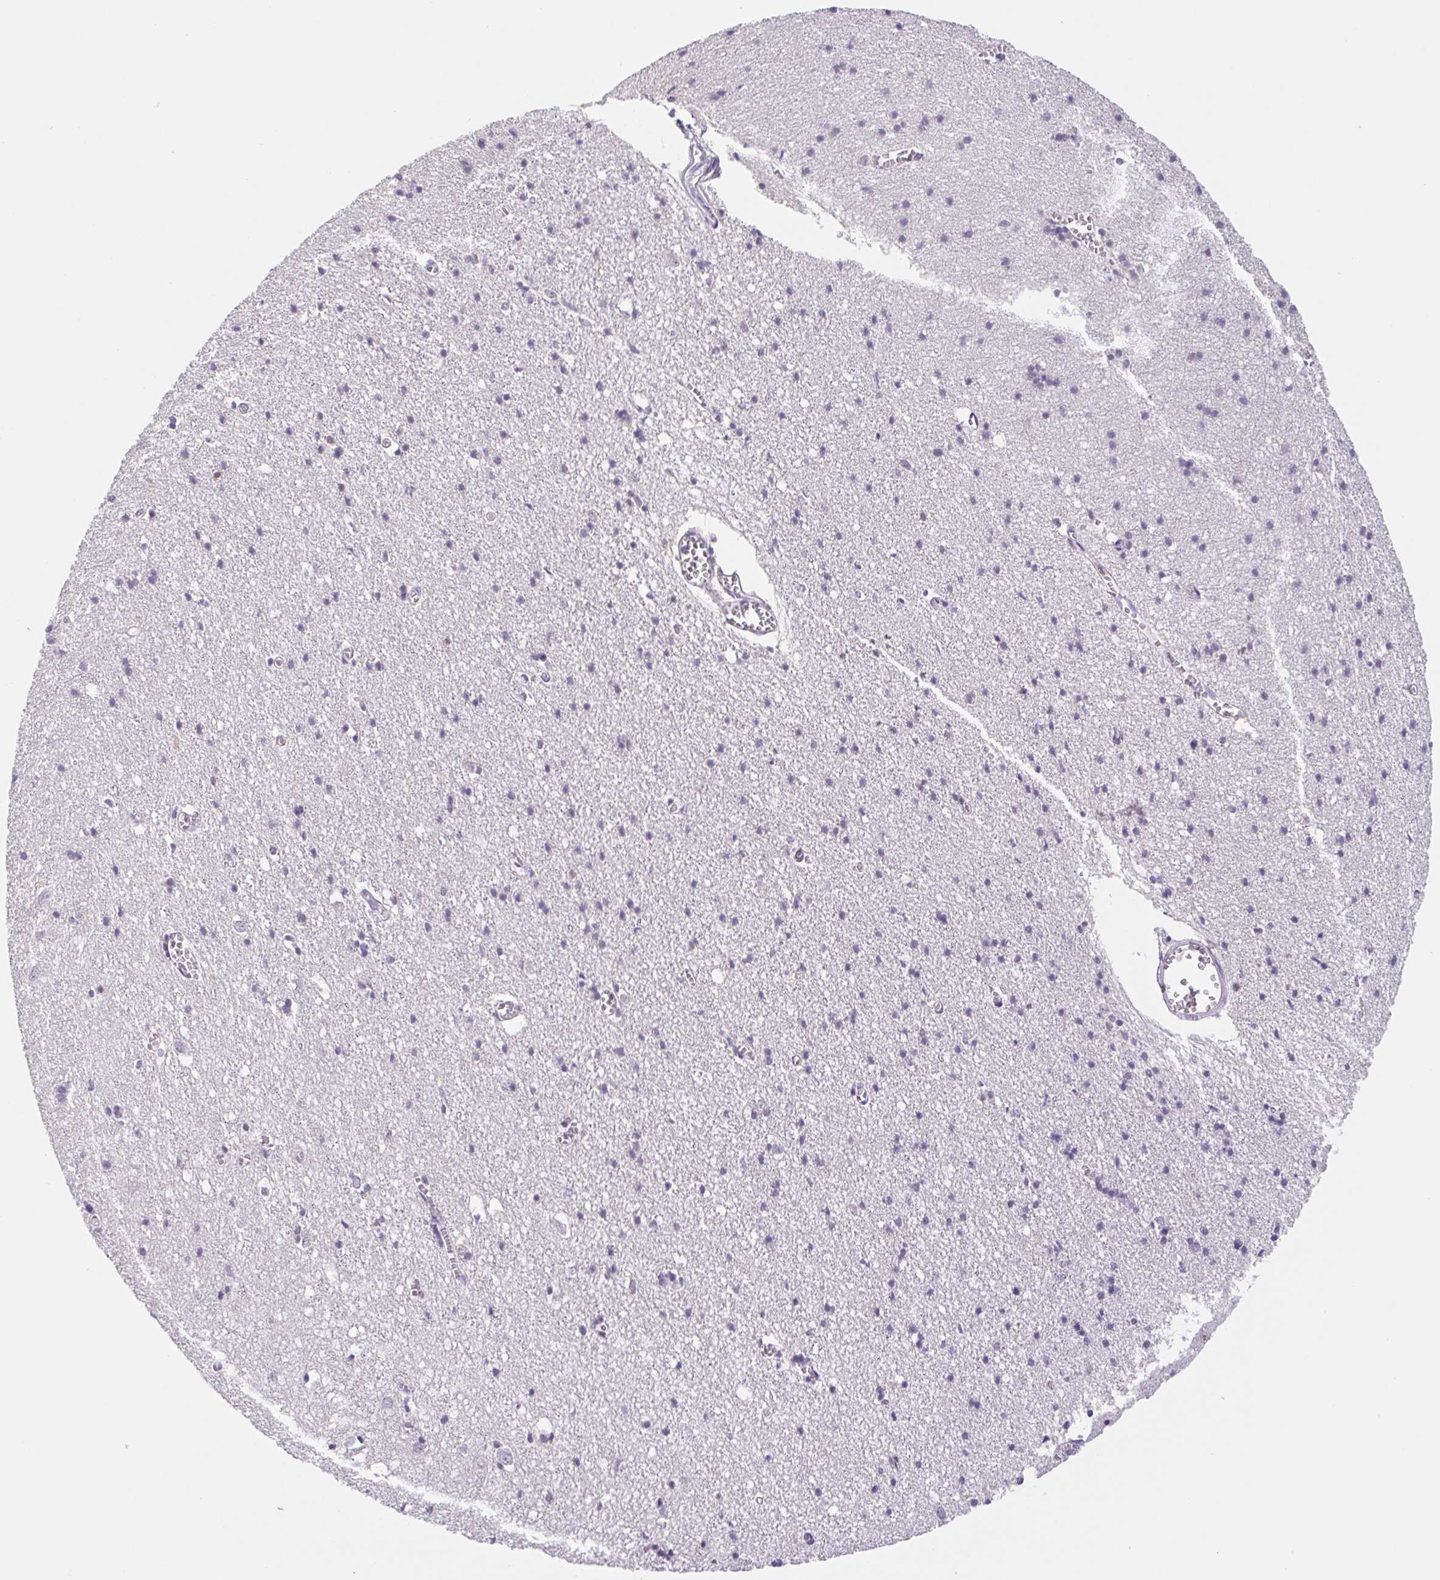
{"staining": {"intensity": "negative", "quantity": "none", "location": "none"}, "tissue": "cerebral cortex", "cell_type": "Endothelial cells", "image_type": "normal", "snomed": [{"axis": "morphology", "description": "Normal tissue, NOS"}, {"axis": "topography", "description": "Cerebral cortex"}], "caption": "A high-resolution photomicrograph shows immunohistochemistry (IHC) staining of benign cerebral cortex, which shows no significant positivity in endothelial cells.", "gene": "L3MBTL4", "patient": {"sex": "male", "age": 70}}